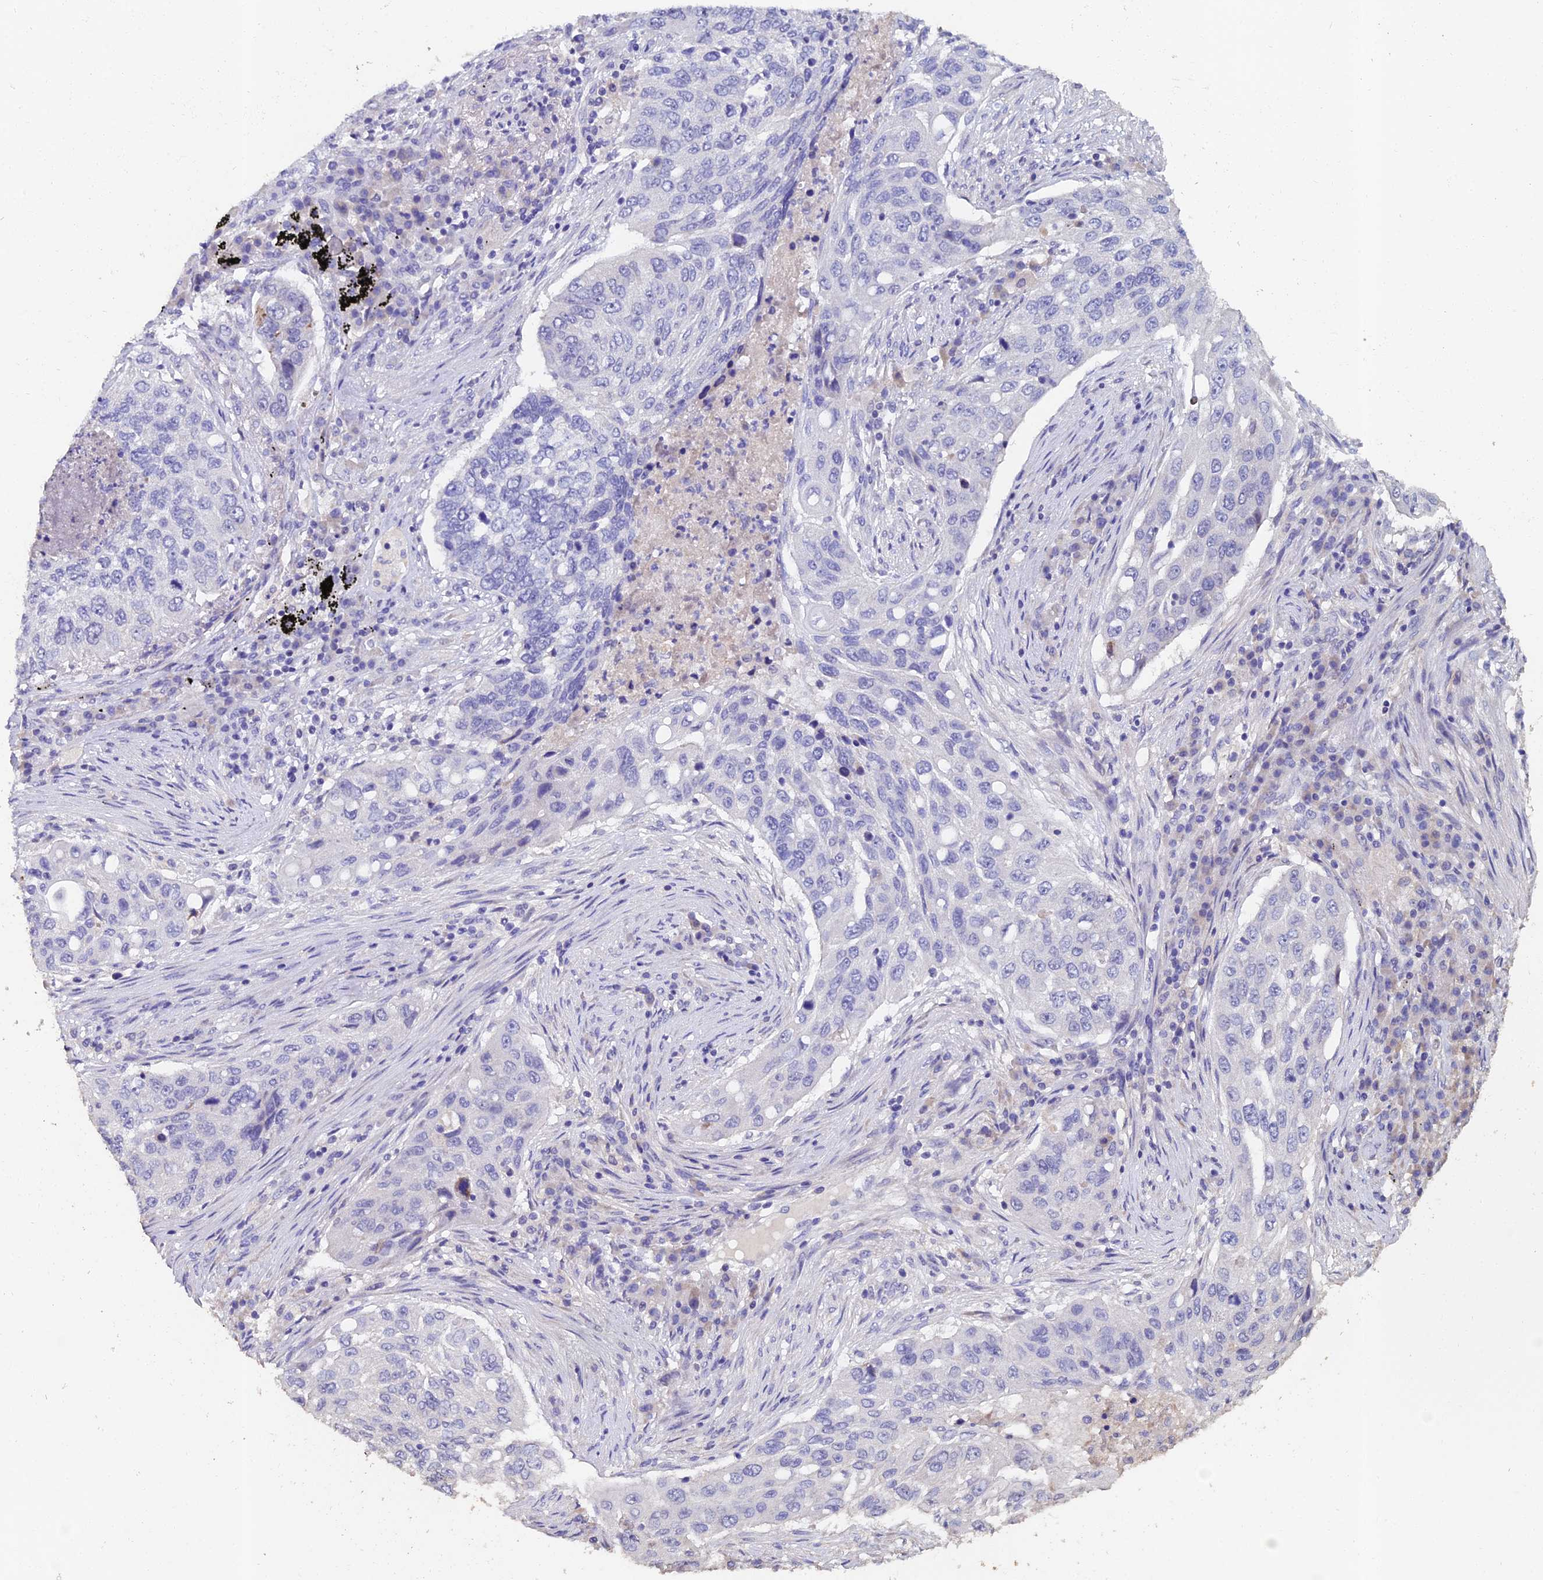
{"staining": {"intensity": "negative", "quantity": "none", "location": "none"}, "tissue": "lung cancer", "cell_type": "Tumor cells", "image_type": "cancer", "snomed": [{"axis": "morphology", "description": "Squamous cell carcinoma, NOS"}, {"axis": "topography", "description": "Lung"}], "caption": "A photomicrograph of human squamous cell carcinoma (lung) is negative for staining in tumor cells.", "gene": "ESRRG", "patient": {"sex": "female", "age": 63}}